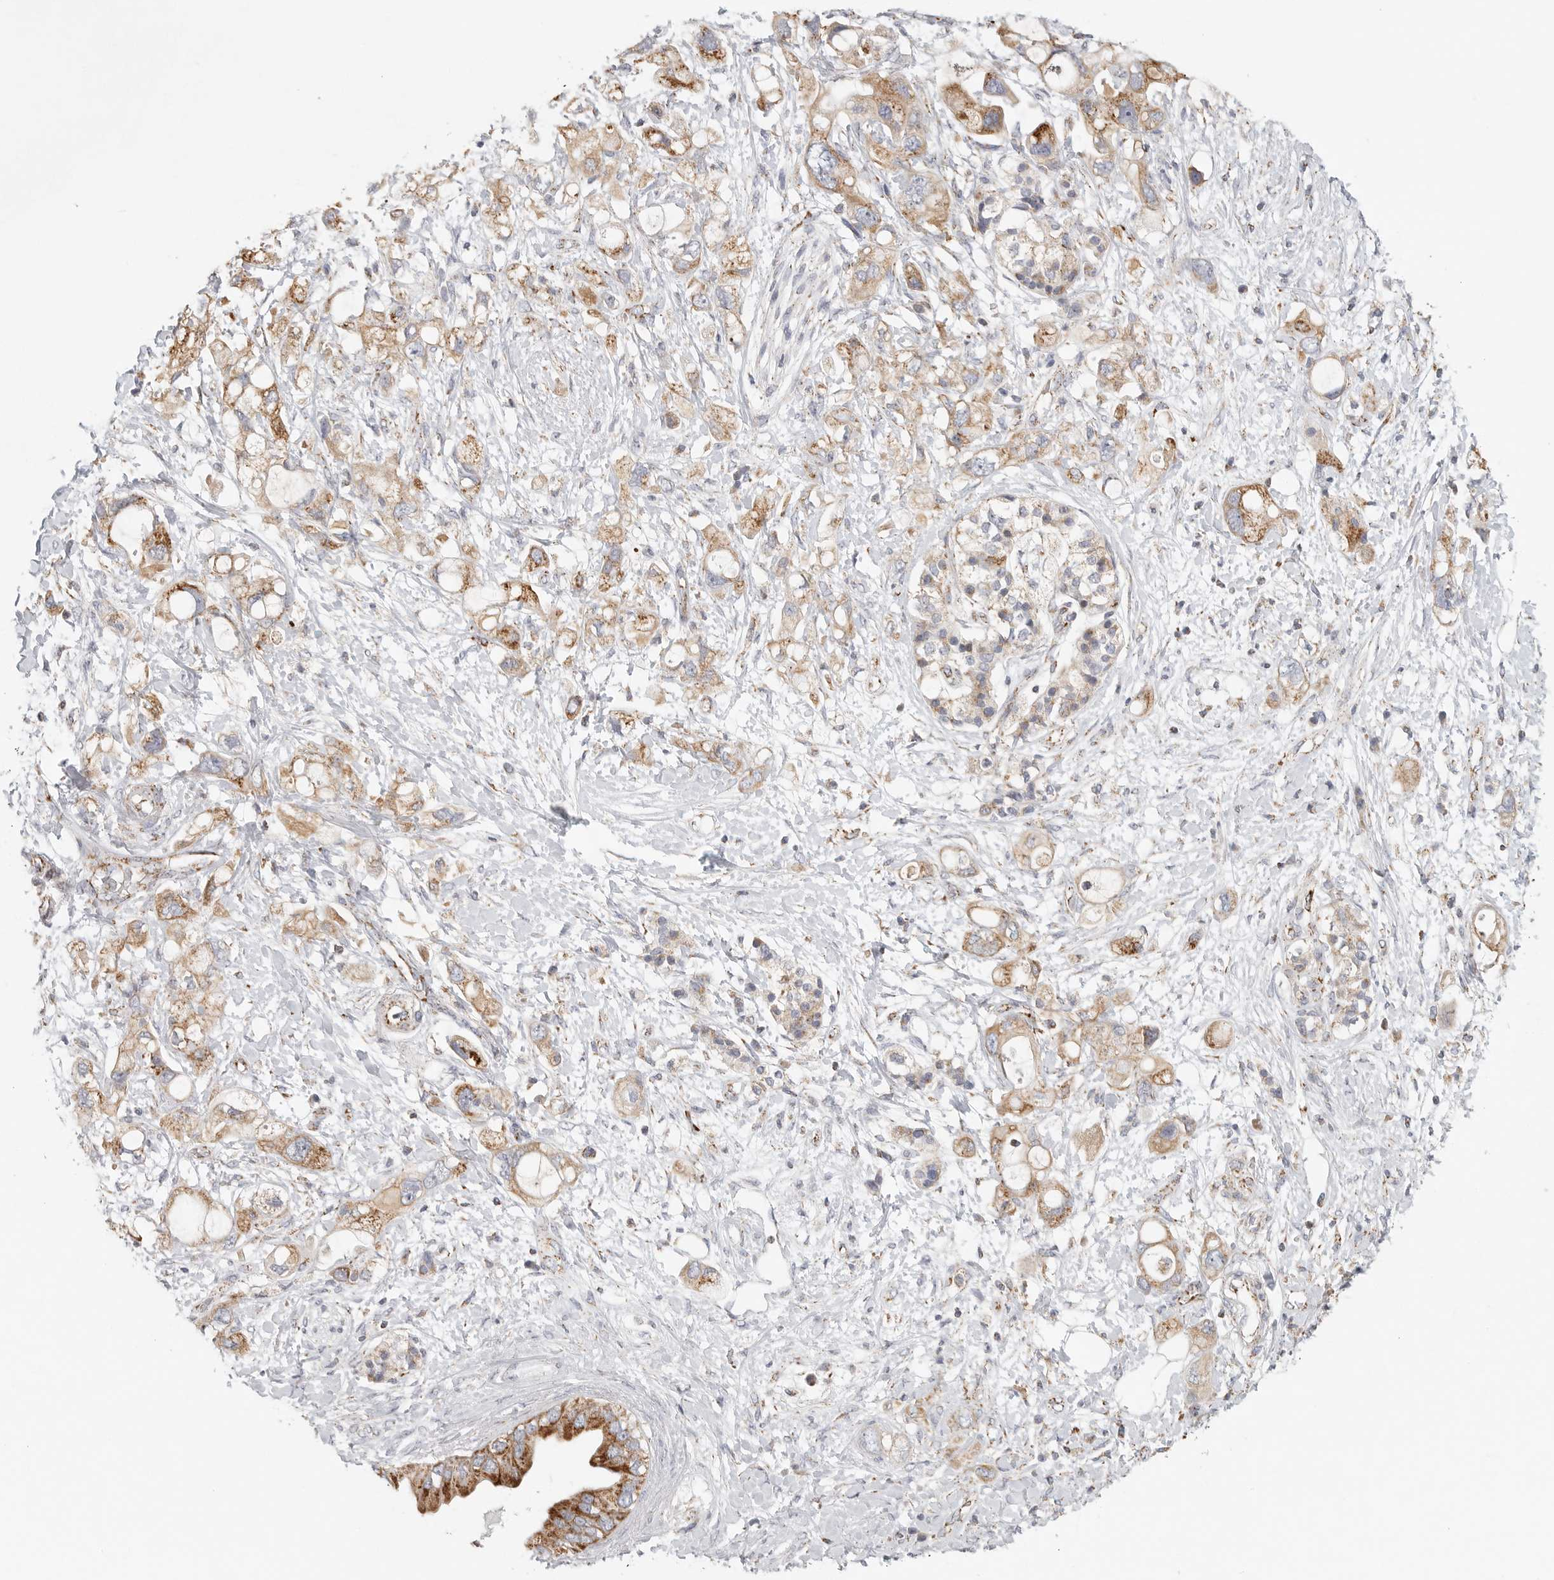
{"staining": {"intensity": "moderate", "quantity": ">75%", "location": "cytoplasmic/membranous"}, "tissue": "pancreatic cancer", "cell_type": "Tumor cells", "image_type": "cancer", "snomed": [{"axis": "morphology", "description": "Adenocarcinoma, NOS"}, {"axis": "topography", "description": "Pancreas"}], "caption": "This histopathology image demonstrates pancreatic adenocarcinoma stained with immunohistochemistry (IHC) to label a protein in brown. The cytoplasmic/membranous of tumor cells show moderate positivity for the protein. Nuclei are counter-stained blue.", "gene": "SLC25A26", "patient": {"sex": "female", "age": 56}}